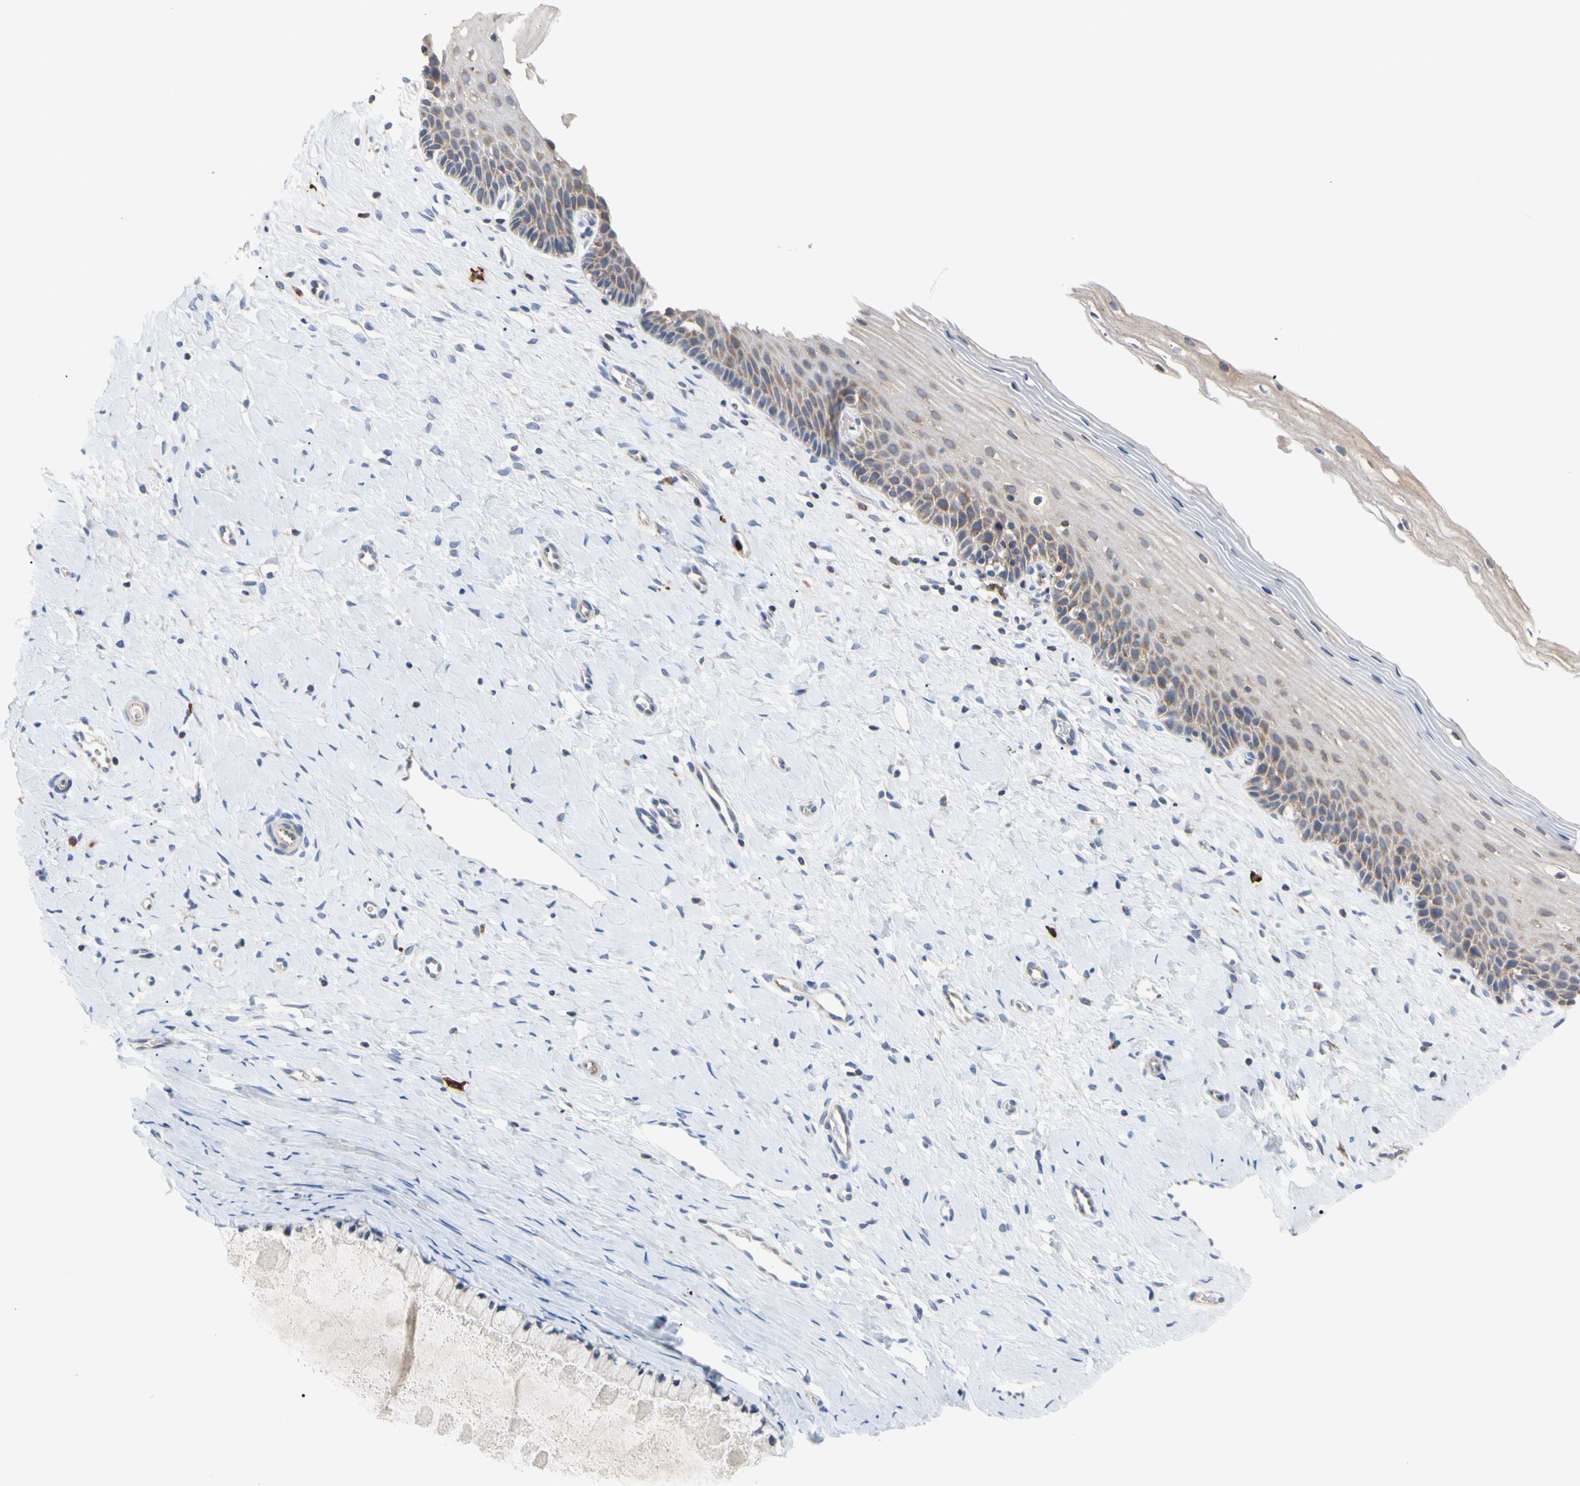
{"staining": {"intensity": "weak", "quantity": "25%-75%", "location": "cytoplasmic/membranous"}, "tissue": "cervix", "cell_type": "Glandular cells", "image_type": "normal", "snomed": [{"axis": "morphology", "description": "Normal tissue, NOS"}, {"axis": "topography", "description": "Cervix"}], "caption": "Brown immunohistochemical staining in benign human cervix reveals weak cytoplasmic/membranous staining in approximately 25%-75% of glandular cells.", "gene": "MCL1", "patient": {"sex": "female", "age": 39}}